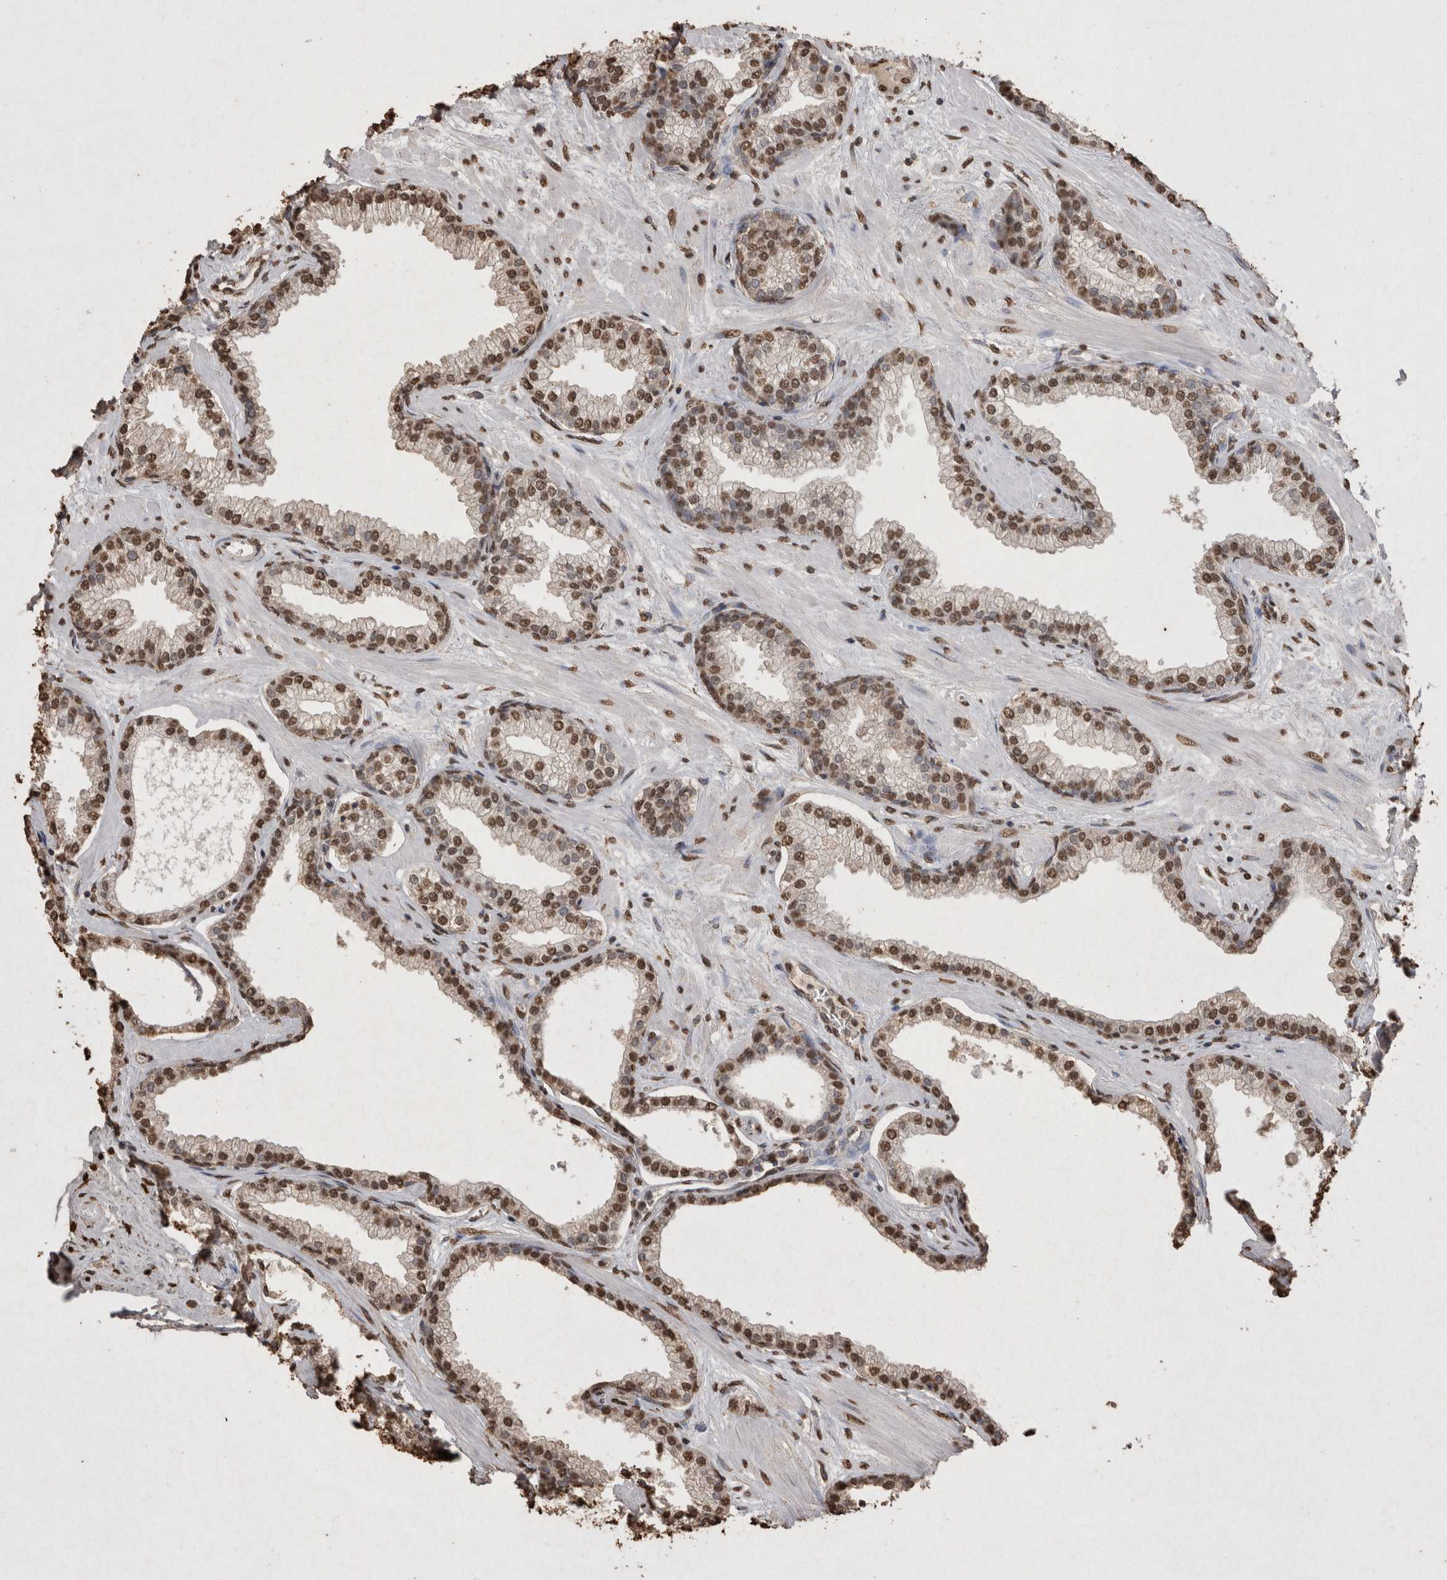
{"staining": {"intensity": "moderate", "quantity": ">75%", "location": "nuclear"}, "tissue": "prostate", "cell_type": "Glandular cells", "image_type": "normal", "snomed": [{"axis": "morphology", "description": "Normal tissue, NOS"}, {"axis": "morphology", "description": "Urothelial carcinoma, Low grade"}, {"axis": "topography", "description": "Urinary bladder"}, {"axis": "topography", "description": "Prostate"}], "caption": "Moderate nuclear protein expression is identified in about >75% of glandular cells in prostate.", "gene": "POU5F1", "patient": {"sex": "male", "age": 60}}